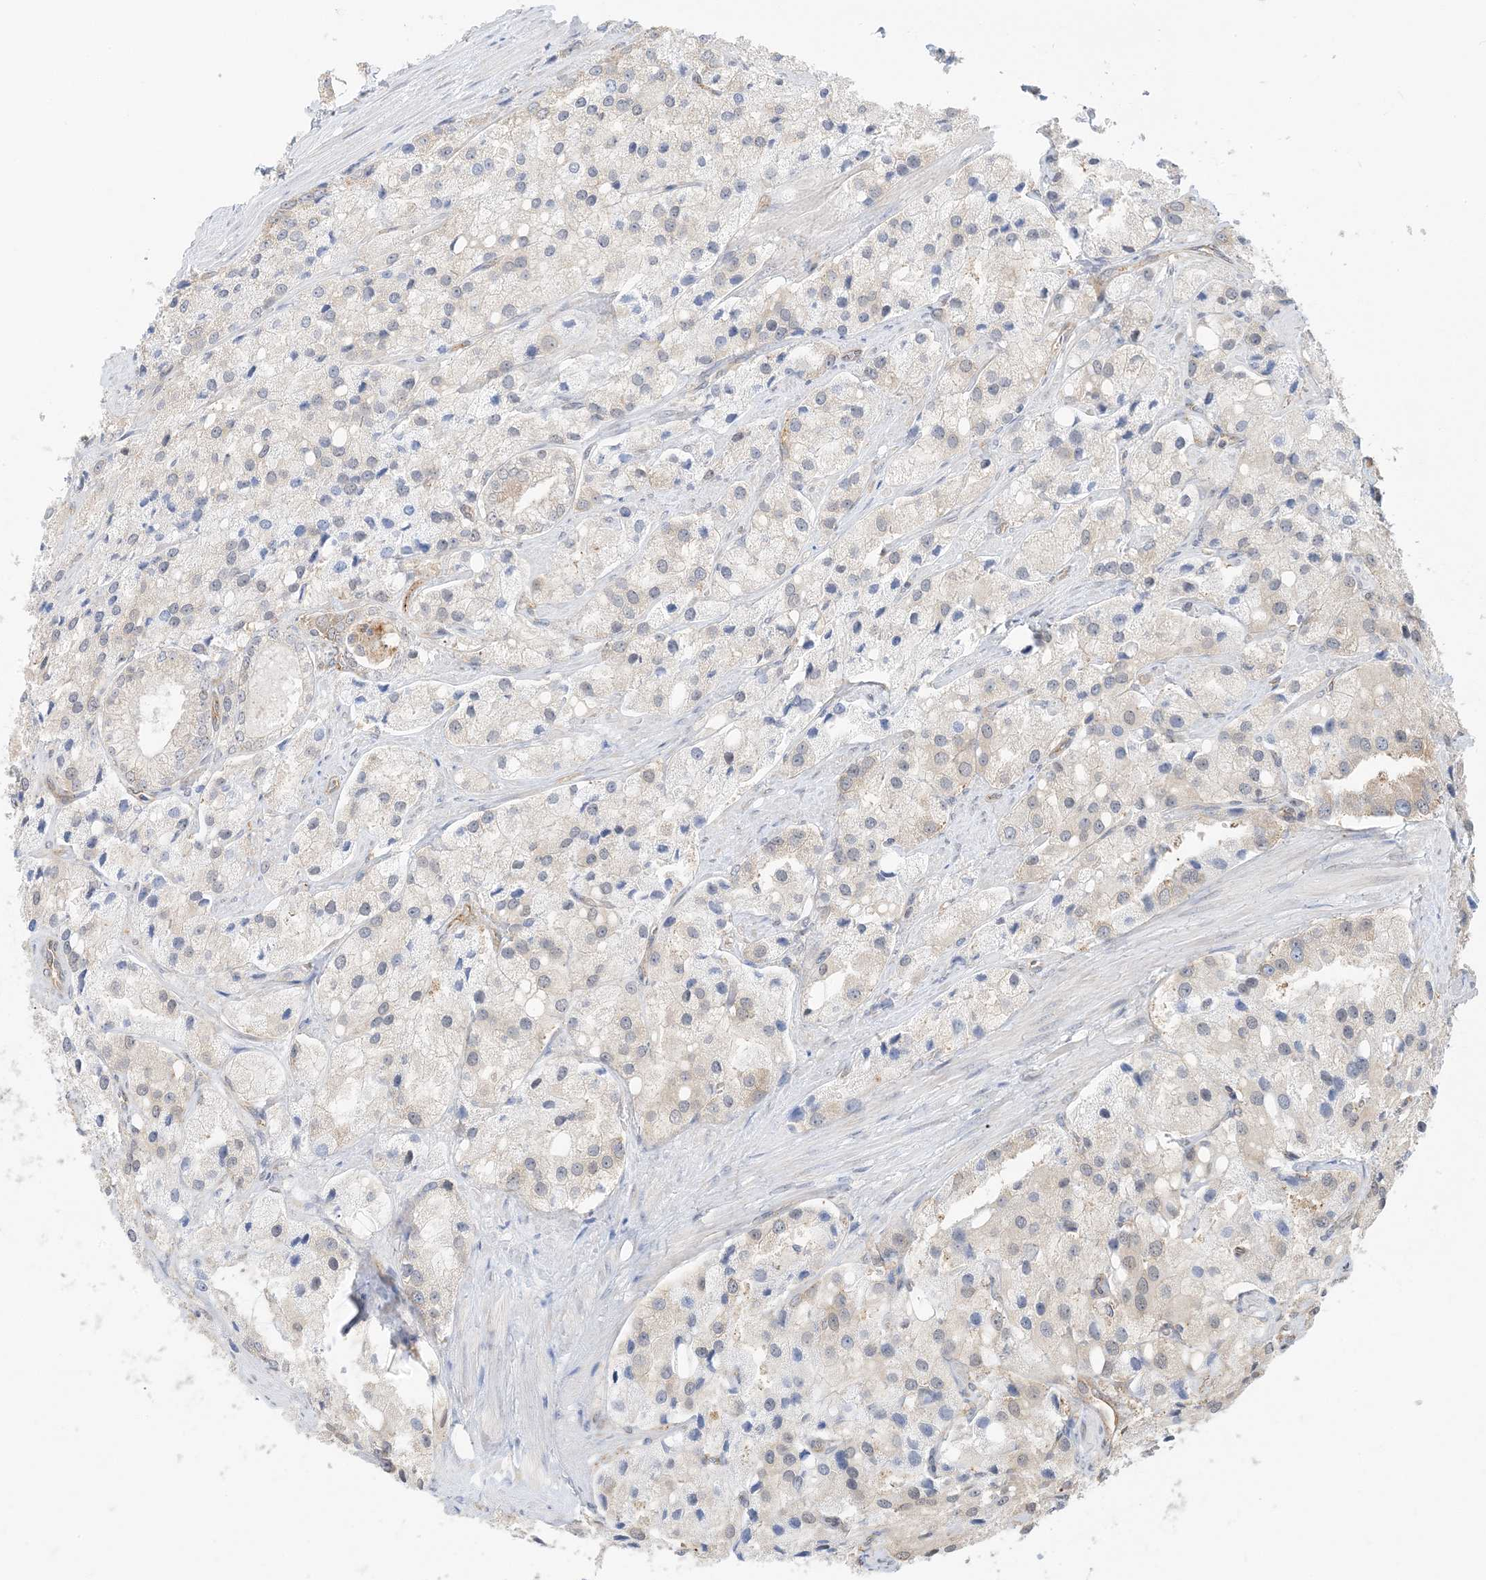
{"staining": {"intensity": "negative", "quantity": "none", "location": "none"}, "tissue": "prostate cancer", "cell_type": "Tumor cells", "image_type": "cancer", "snomed": [{"axis": "morphology", "description": "Adenocarcinoma, High grade"}, {"axis": "topography", "description": "Prostate"}], "caption": "Image shows no protein expression in tumor cells of adenocarcinoma (high-grade) (prostate) tissue. (Brightfield microscopy of DAB (3,3'-diaminobenzidine) immunohistochemistry at high magnification).", "gene": "UBAP2L", "patient": {"sex": "male", "age": 66}}